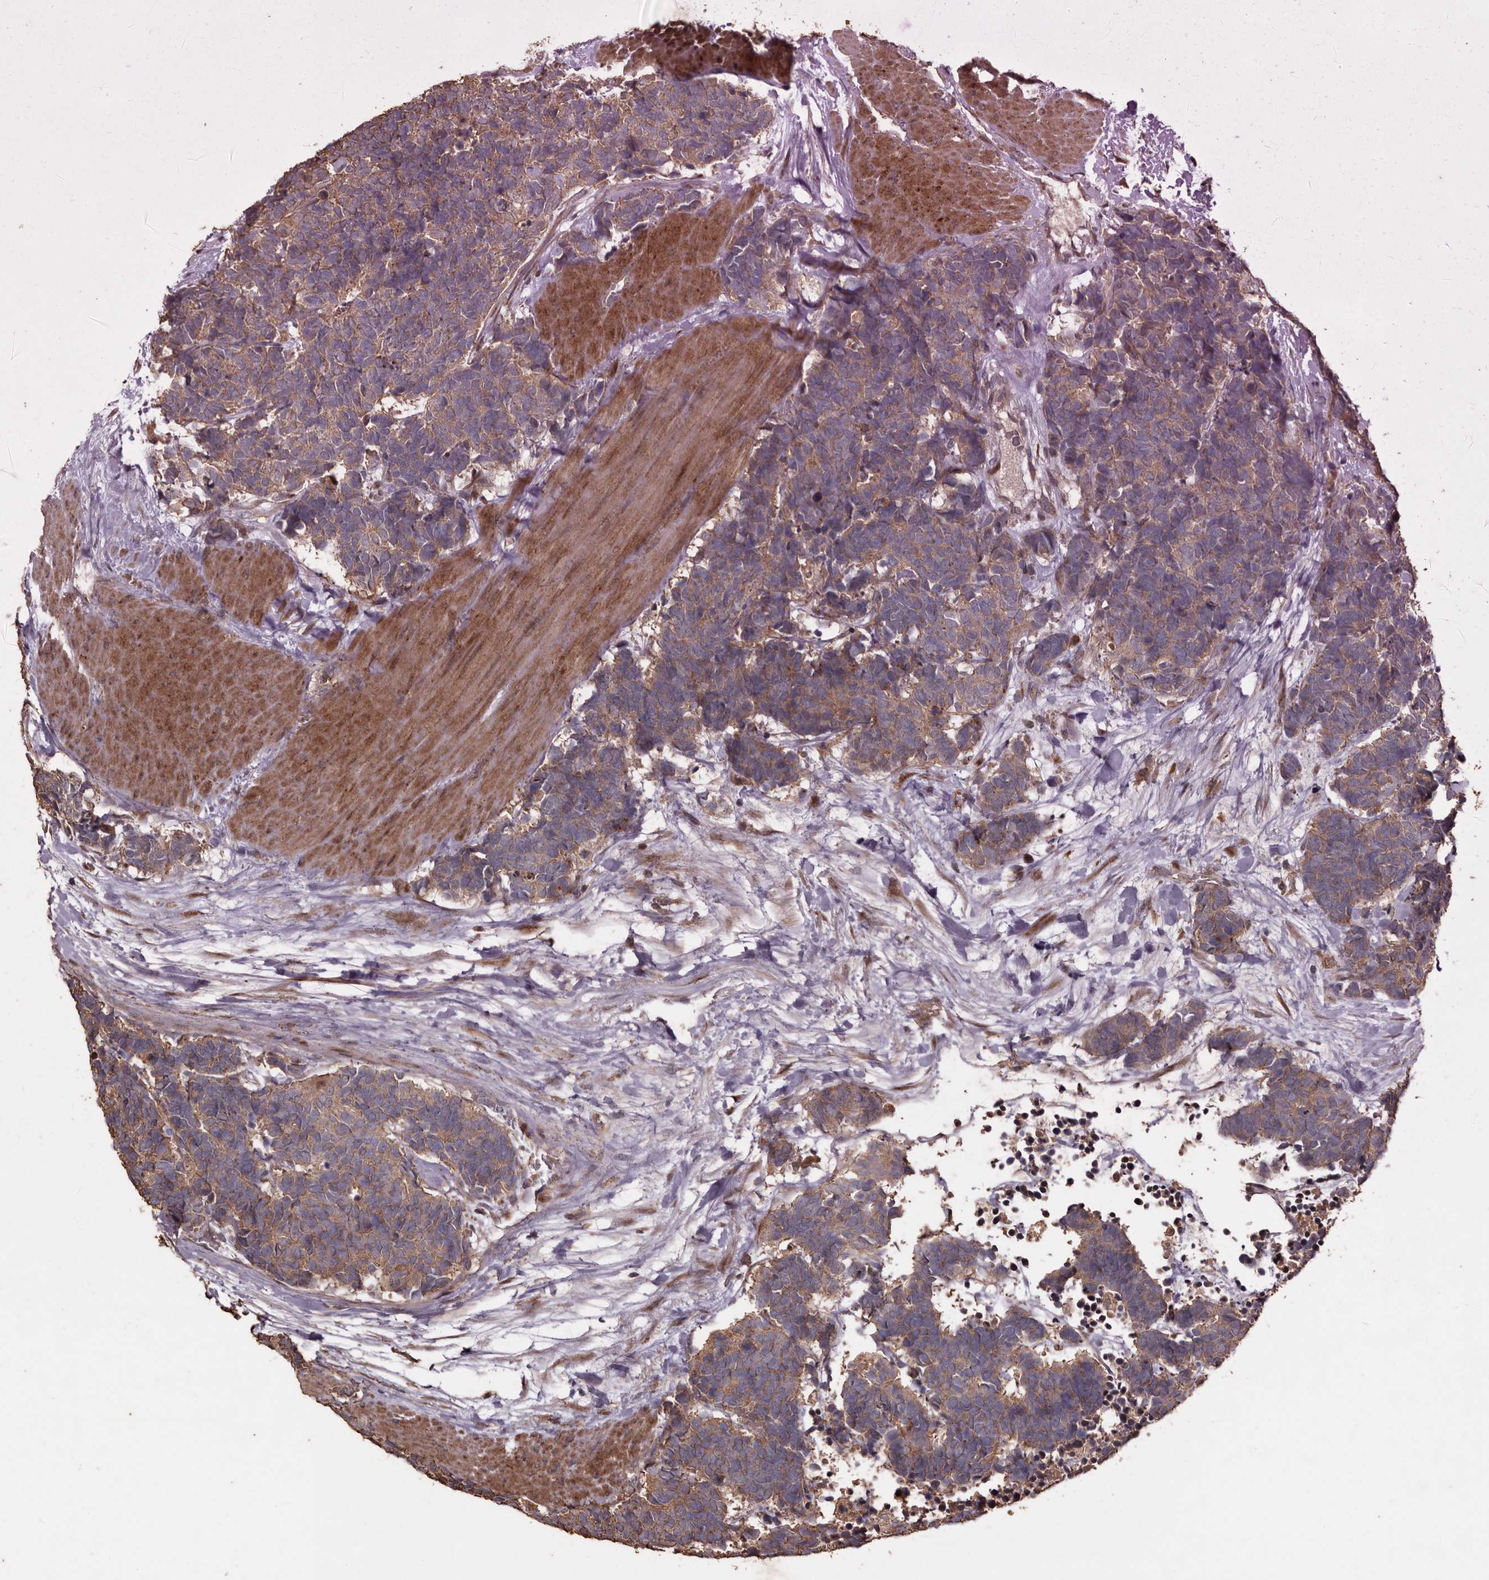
{"staining": {"intensity": "weak", "quantity": ">75%", "location": "cytoplasmic/membranous"}, "tissue": "carcinoid", "cell_type": "Tumor cells", "image_type": "cancer", "snomed": [{"axis": "morphology", "description": "Carcinoma, NOS"}, {"axis": "morphology", "description": "Carcinoid, malignant, NOS"}, {"axis": "topography", "description": "Urinary bladder"}], "caption": "Brown immunohistochemical staining in human carcinoid reveals weak cytoplasmic/membranous expression in approximately >75% of tumor cells.", "gene": "RANBP17", "patient": {"sex": "male", "age": 57}}